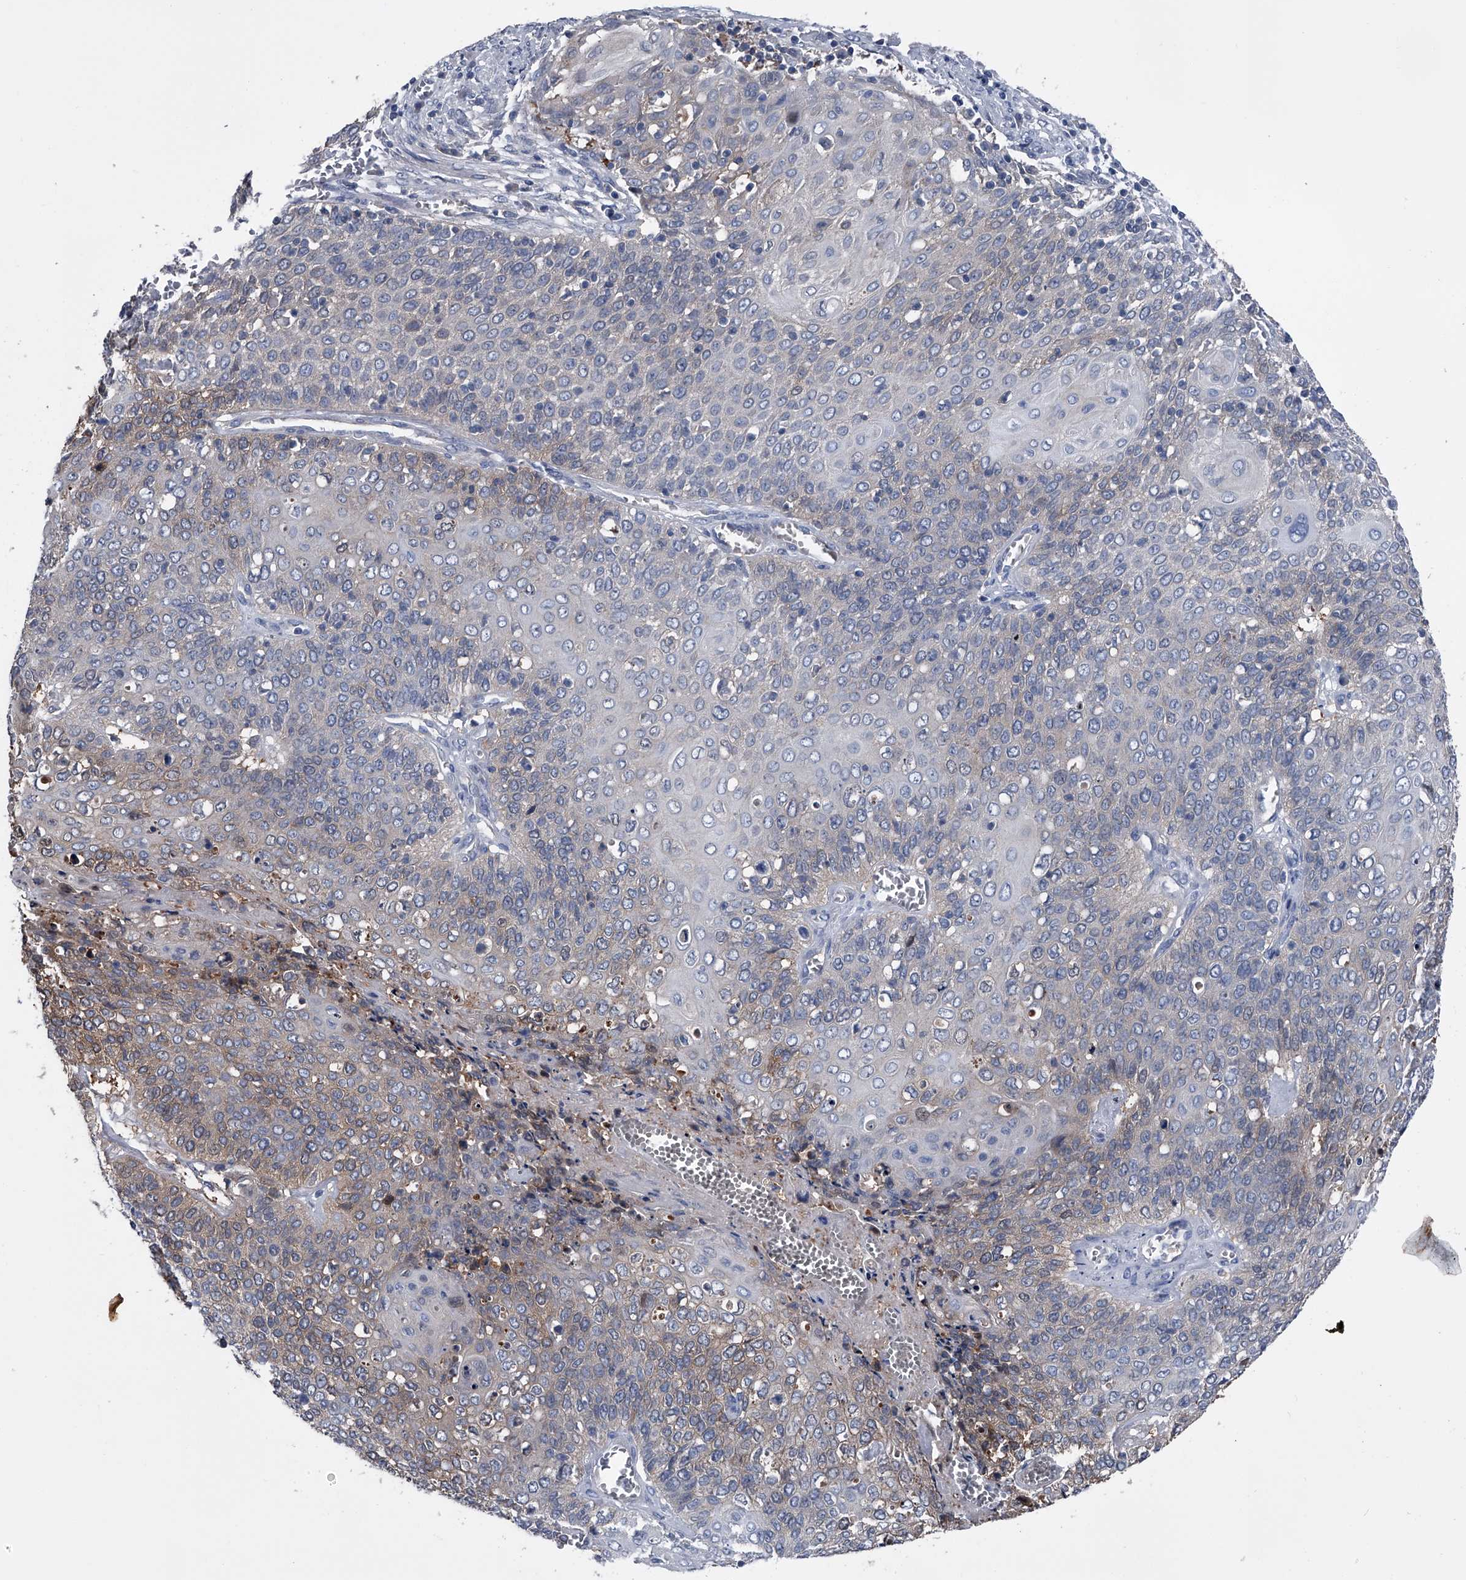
{"staining": {"intensity": "weak", "quantity": "<25%", "location": "cytoplasmic/membranous"}, "tissue": "cervical cancer", "cell_type": "Tumor cells", "image_type": "cancer", "snomed": [{"axis": "morphology", "description": "Squamous cell carcinoma, NOS"}, {"axis": "topography", "description": "Cervix"}], "caption": "Cervical cancer was stained to show a protein in brown. There is no significant staining in tumor cells. (DAB (3,3'-diaminobenzidine) immunohistochemistry, high magnification).", "gene": "KIF13A", "patient": {"sex": "female", "age": 39}}